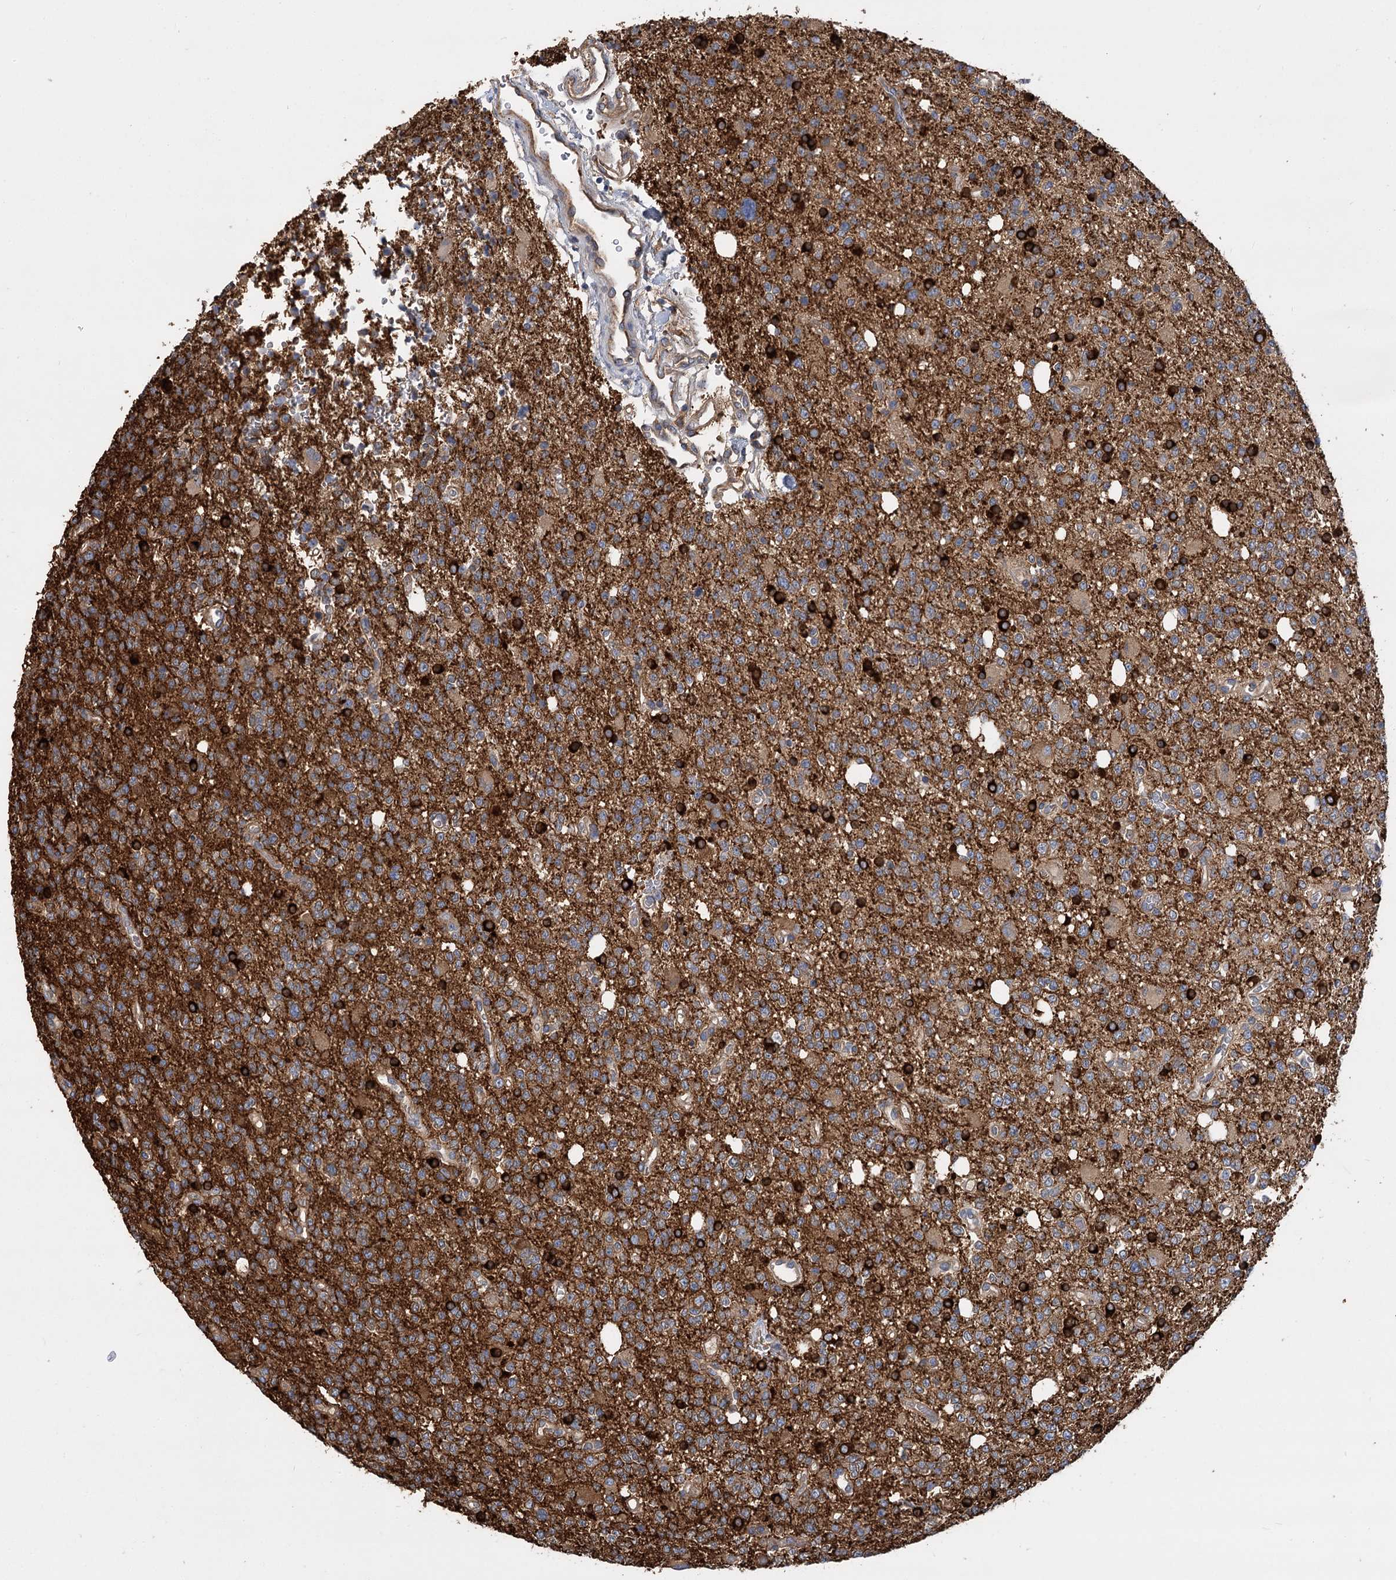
{"staining": {"intensity": "moderate", "quantity": "25%-75%", "location": "cytoplasmic/membranous"}, "tissue": "glioma", "cell_type": "Tumor cells", "image_type": "cancer", "snomed": [{"axis": "morphology", "description": "Glioma, malignant, High grade"}, {"axis": "topography", "description": "Brain"}], "caption": "Malignant high-grade glioma tissue reveals moderate cytoplasmic/membranous positivity in about 25%-75% of tumor cells", "gene": "GUSB", "patient": {"sex": "female", "age": 62}}